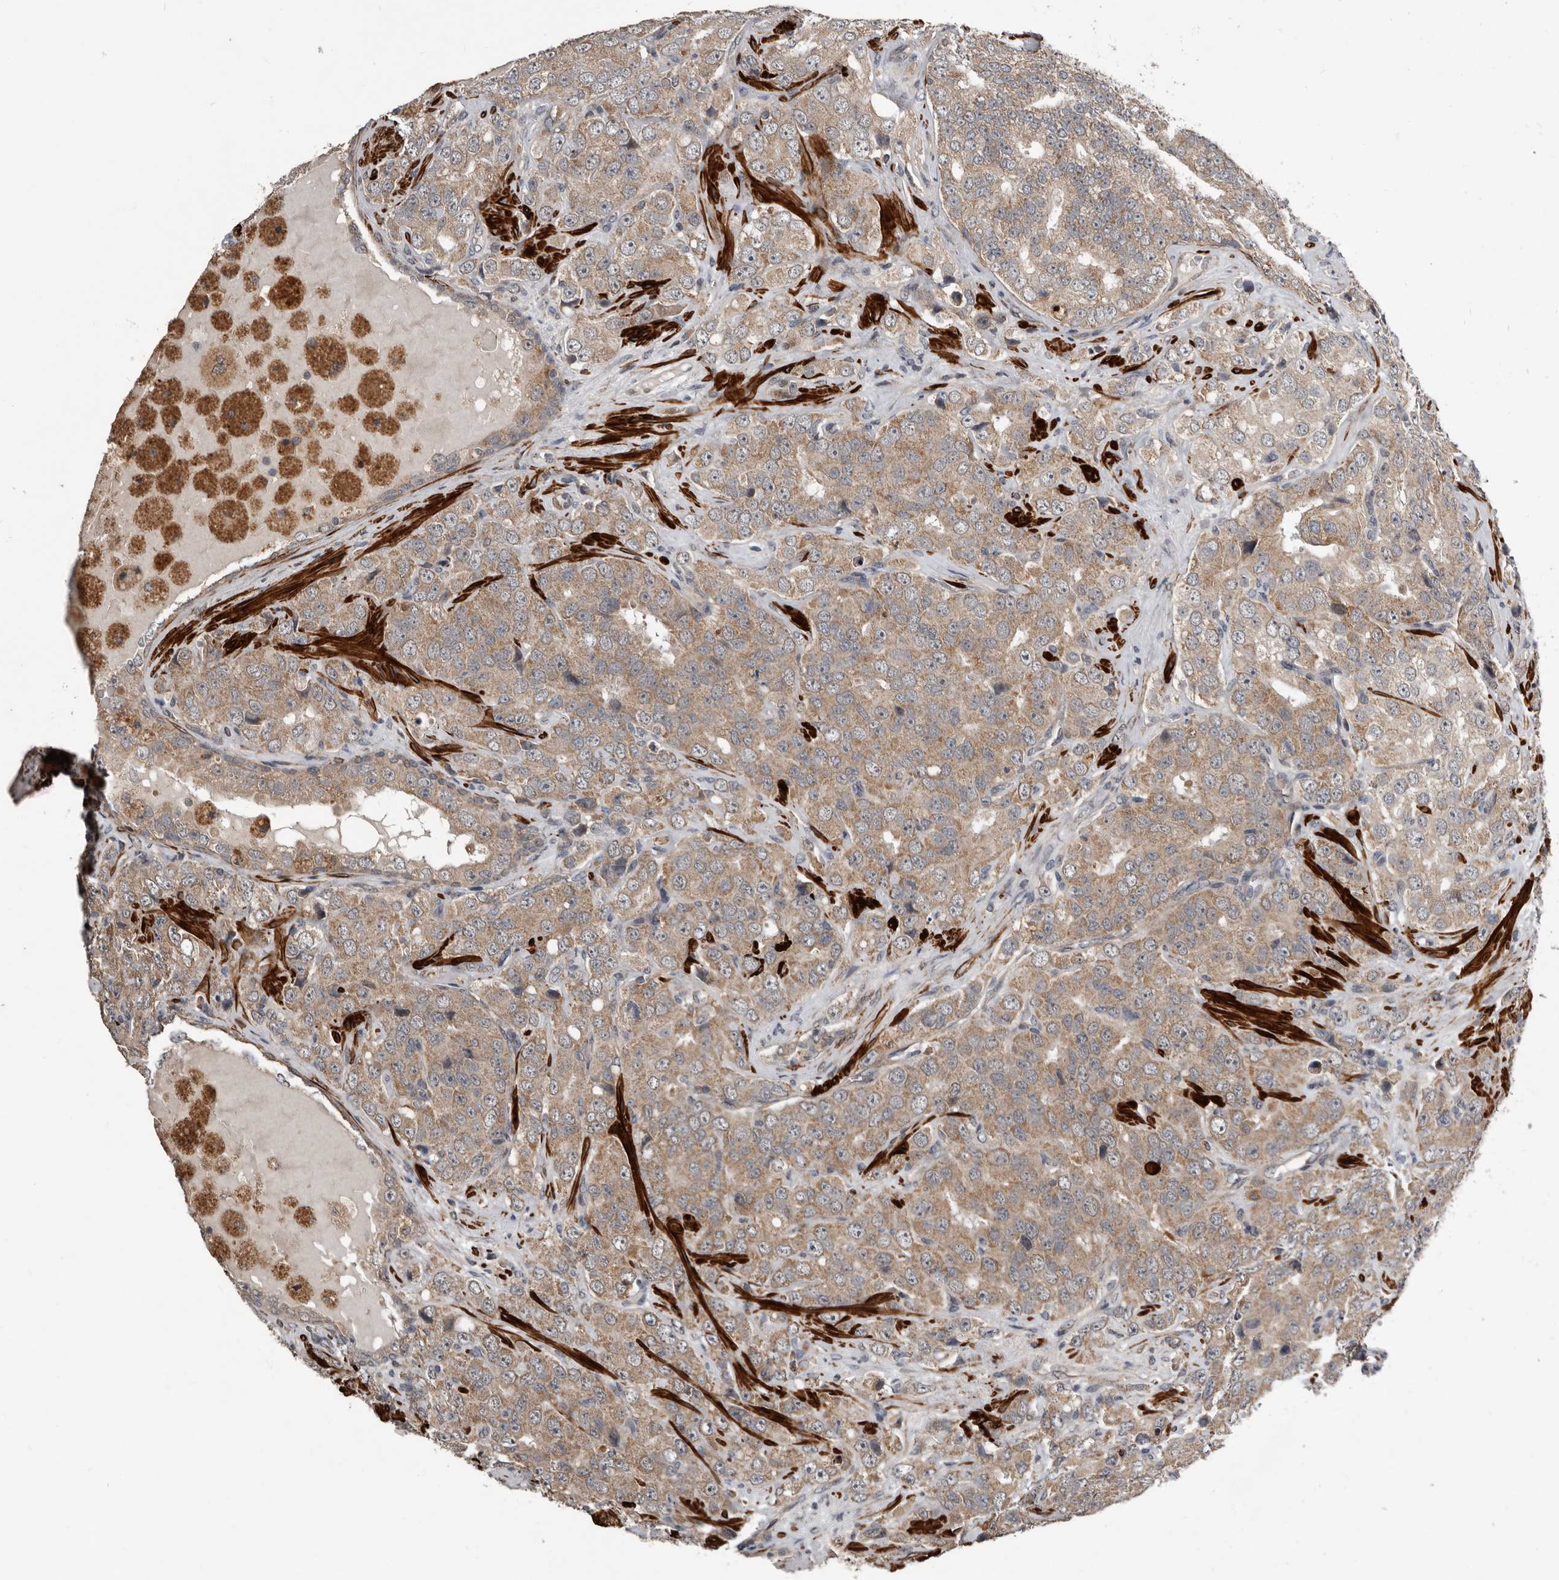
{"staining": {"intensity": "moderate", "quantity": ">75%", "location": "cytoplasmic/membranous"}, "tissue": "prostate cancer", "cell_type": "Tumor cells", "image_type": "cancer", "snomed": [{"axis": "morphology", "description": "Adenocarcinoma, High grade"}, {"axis": "topography", "description": "Prostate"}], "caption": "Immunohistochemistry (IHC) of human prostate adenocarcinoma (high-grade) exhibits medium levels of moderate cytoplasmic/membranous positivity in about >75% of tumor cells.", "gene": "FGFR4", "patient": {"sex": "male", "age": 58}}